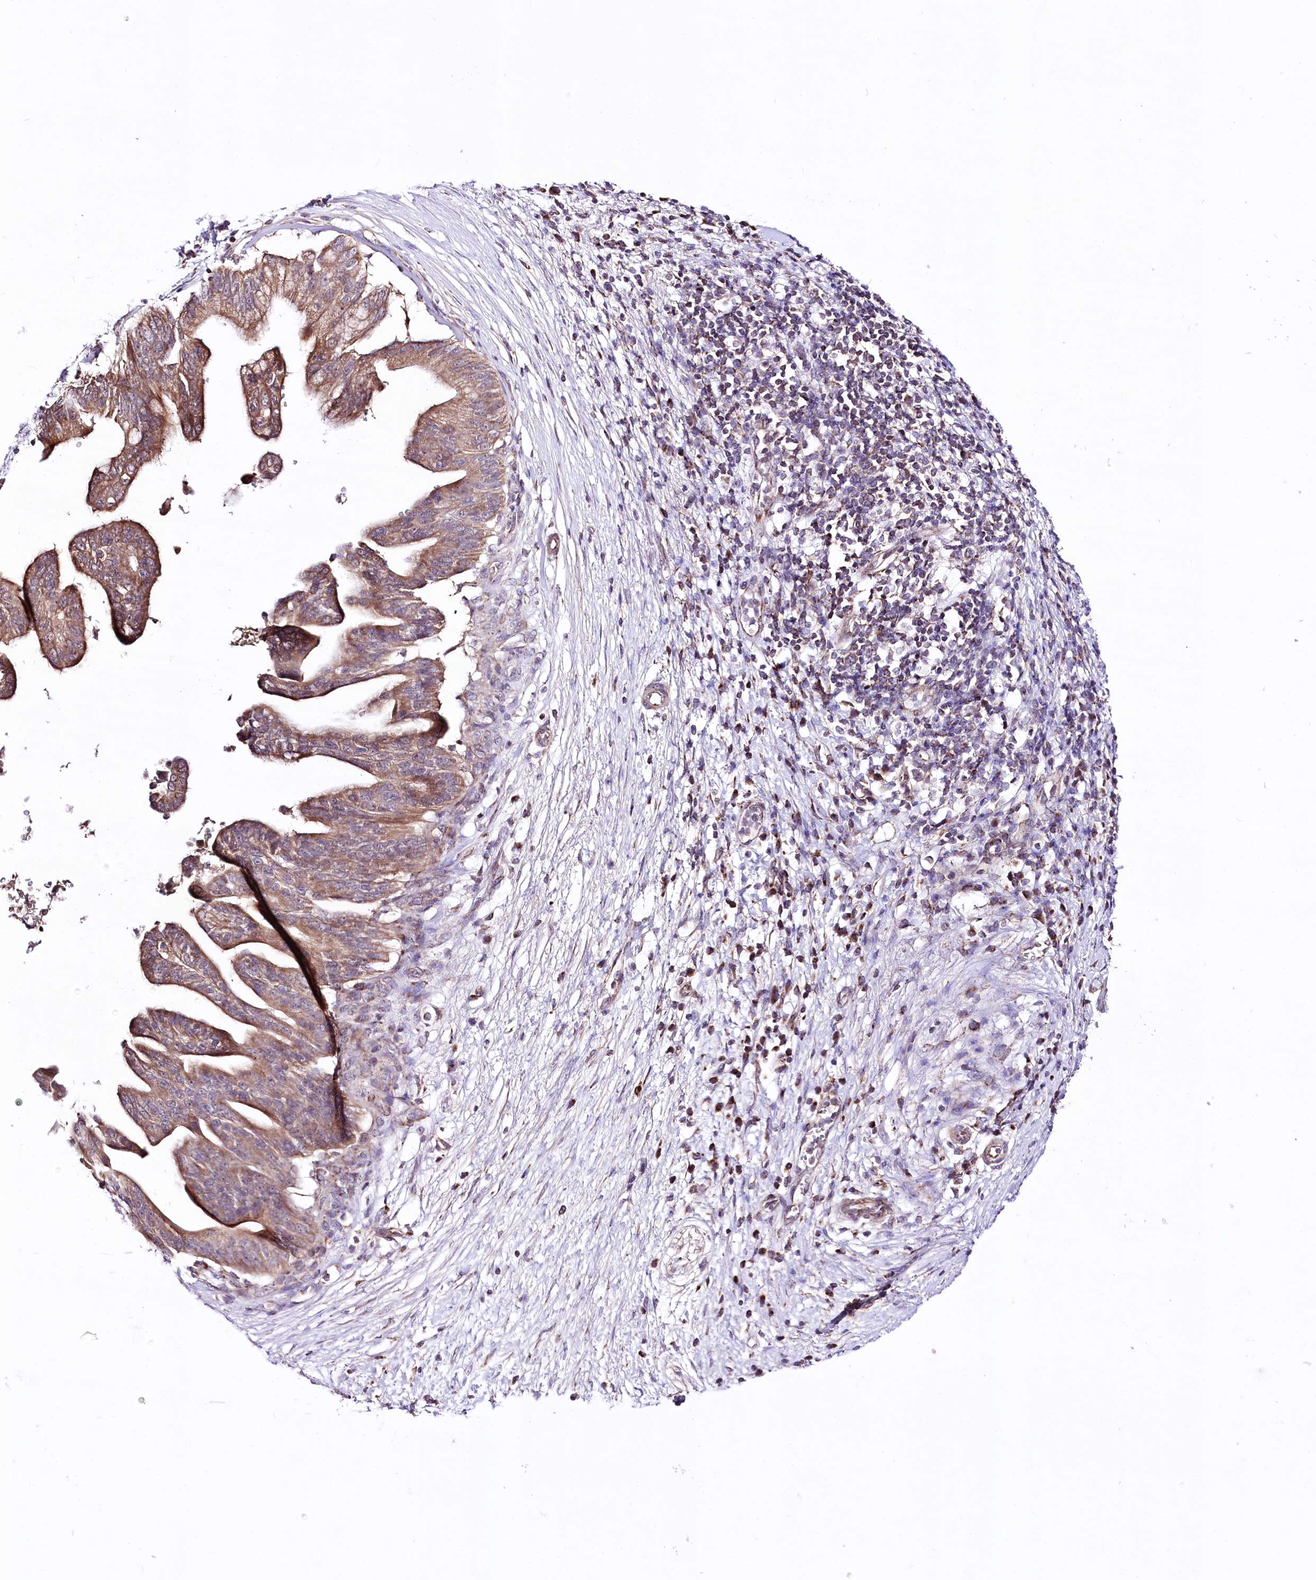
{"staining": {"intensity": "moderate", "quantity": ">75%", "location": "cytoplasmic/membranous"}, "tissue": "pancreatic cancer", "cell_type": "Tumor cells", "image_type": "cancer", "snomed": [{"axis": "morphology", "description": "Adenocarcinoma, NOS"}, {"axis": "topography", "description": "Pancreas"}], "caption": "Approximately >75% of tumor cells in human pancreatic cancer show moderate cytoplasmic/membranous protein staining as visualized by brown immunohistochemical staining.", "gene": "ATE1", "patient": {"sex": "male", "age": 68}}